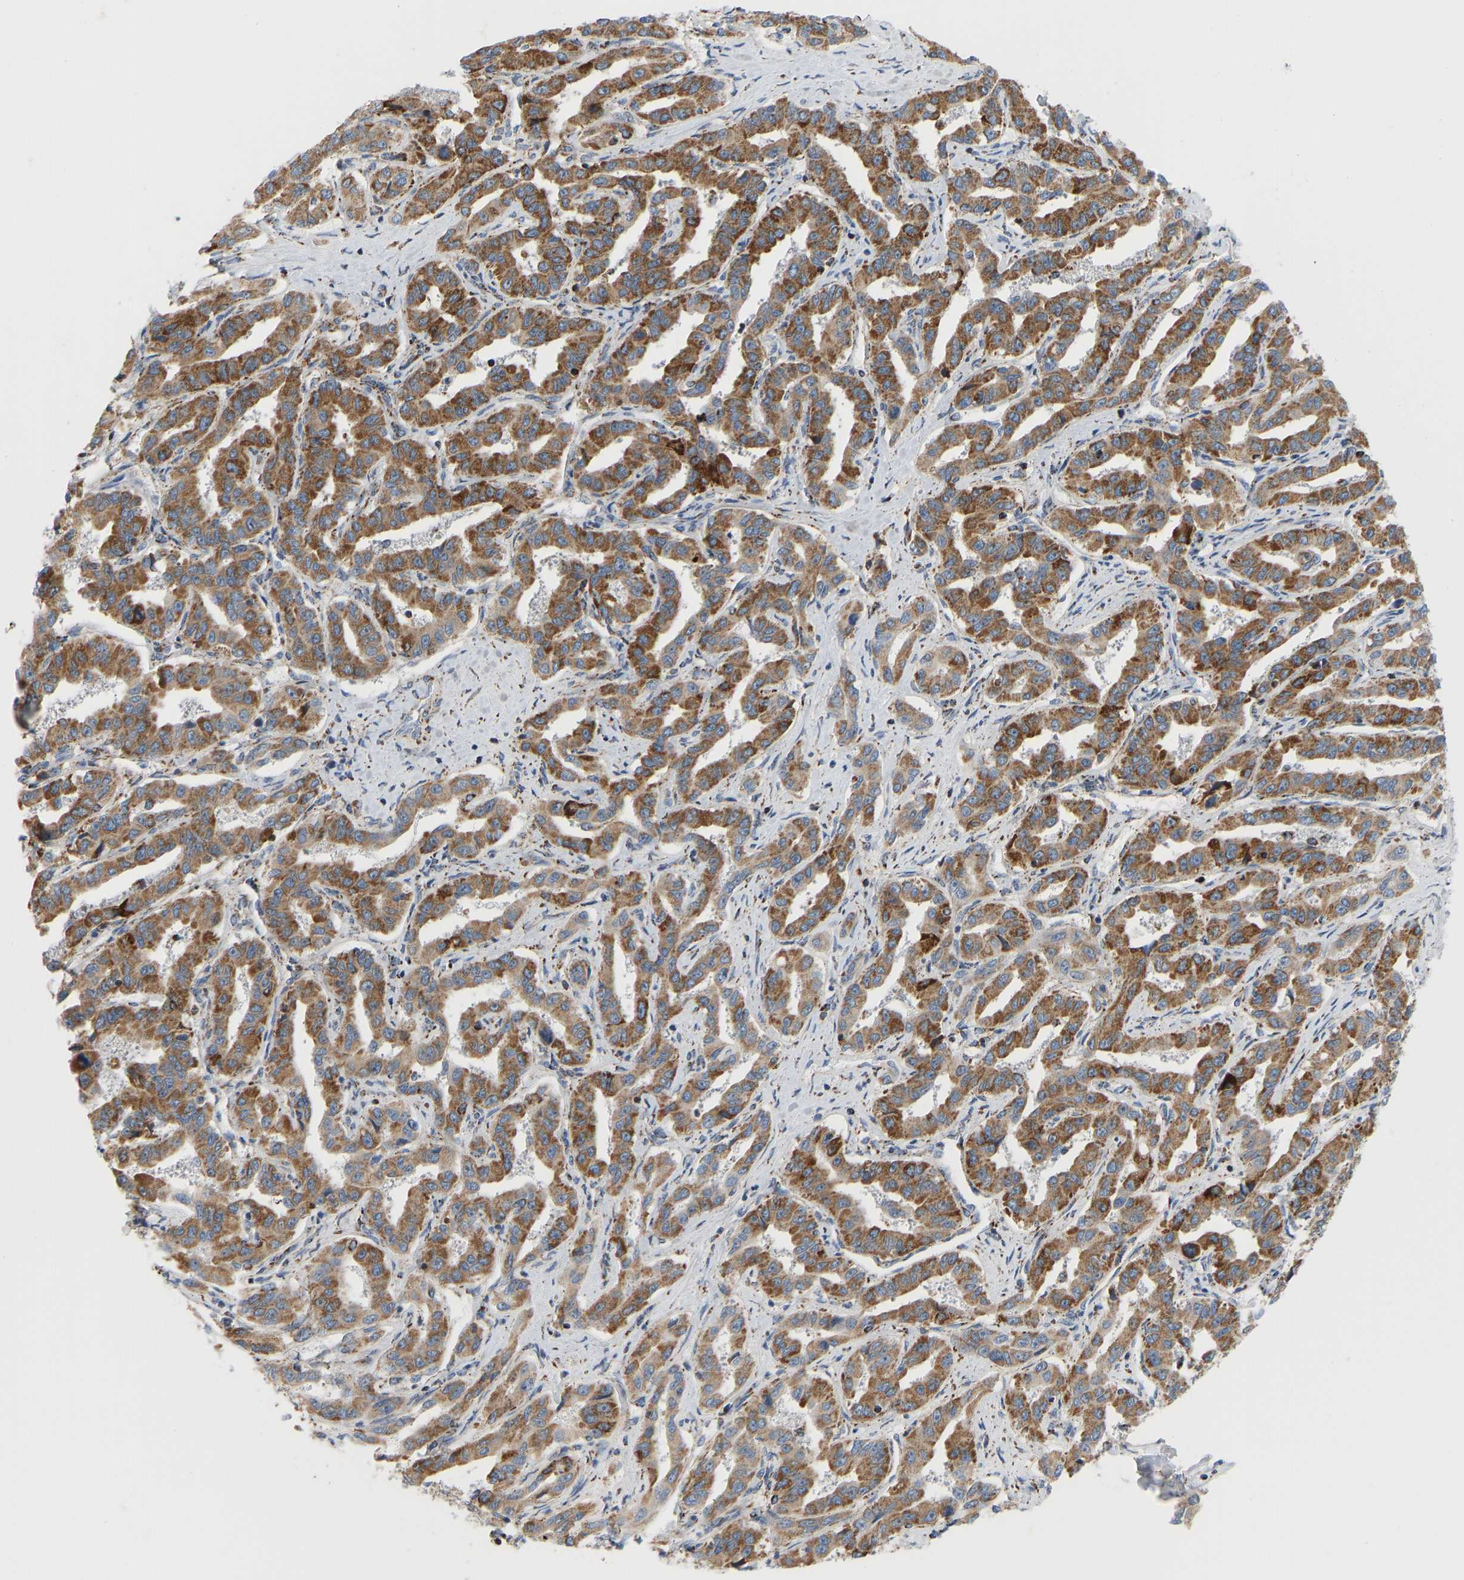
{"staining": {"intensity": "moderate", "quantity": ">75%", "location": "cytoplasmic/membranous"}, "tissue": "liver cancer", "cell_type": "Tumor cells", "image_type": "cancer", "snomed": [{"axis": "morphology", "description": "Cholangiocarcinoma"}, {"axis": "topography", "description": "Liver"}], "caption": "This is a histology image of immunohistochemistry staining of liver cholangiocarcinoma, which shows moderate staining in the cytoplasmic/membranous of tumor cells.", "gene": "GPSM2", "patient": {"sex": "male", "age": 59}}